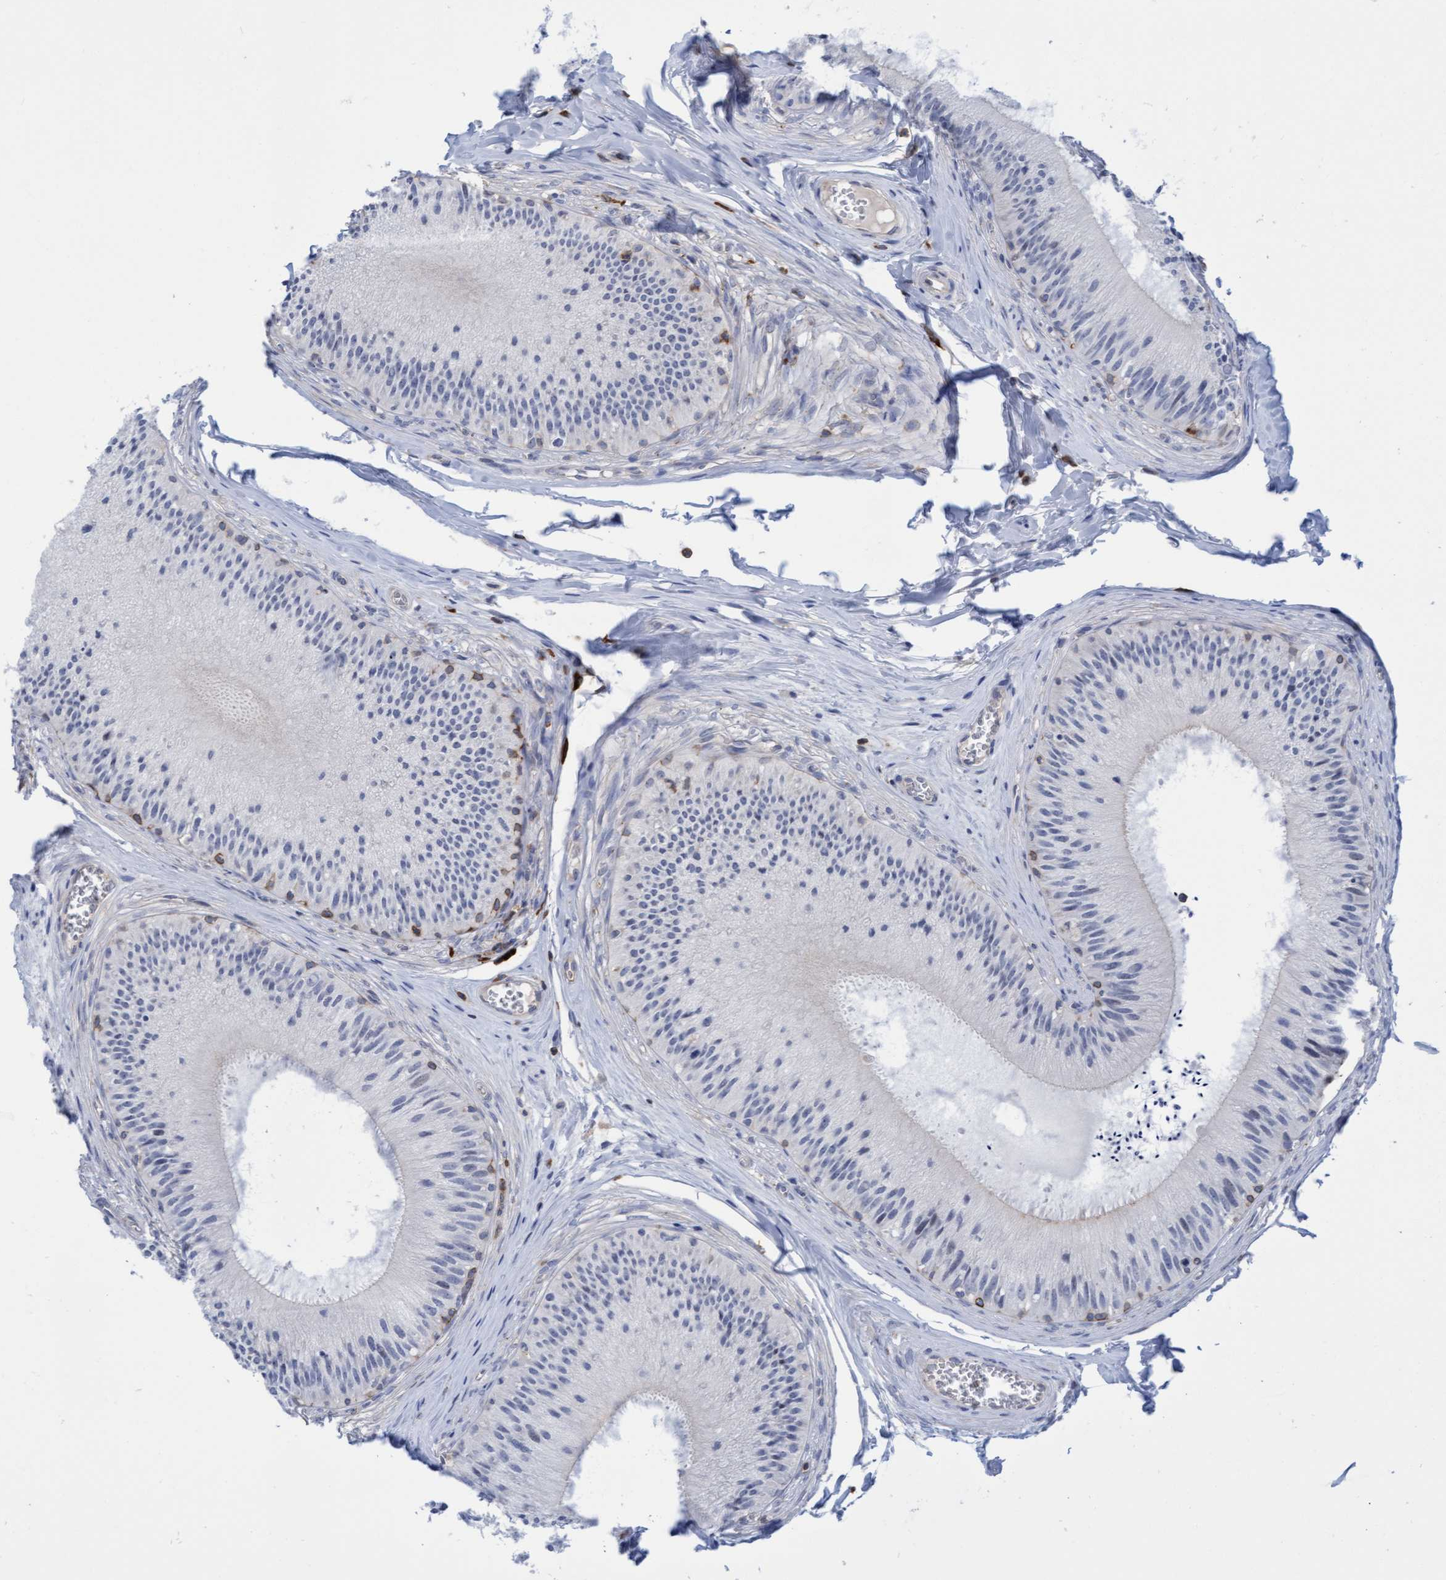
{"staining": {"intensity": "weak", "quantity": "<25%", "location": "cytoplasmic/membranous"}, "tissue": "epididymis", "cell_type": "Glandular cells", "image_type": "normal", "snomed": [{"axis": "morphology", "description": "Normal tissue, NOS"}, {"axis": "topography", "description": "Epididymis"}], "caption": "Immunohistochemistry (IHC) of normal epididymis demonstrates no staining in glandular cells.", "gene": "FNBP1", "patient": {"sex": "male", "age": 31}}